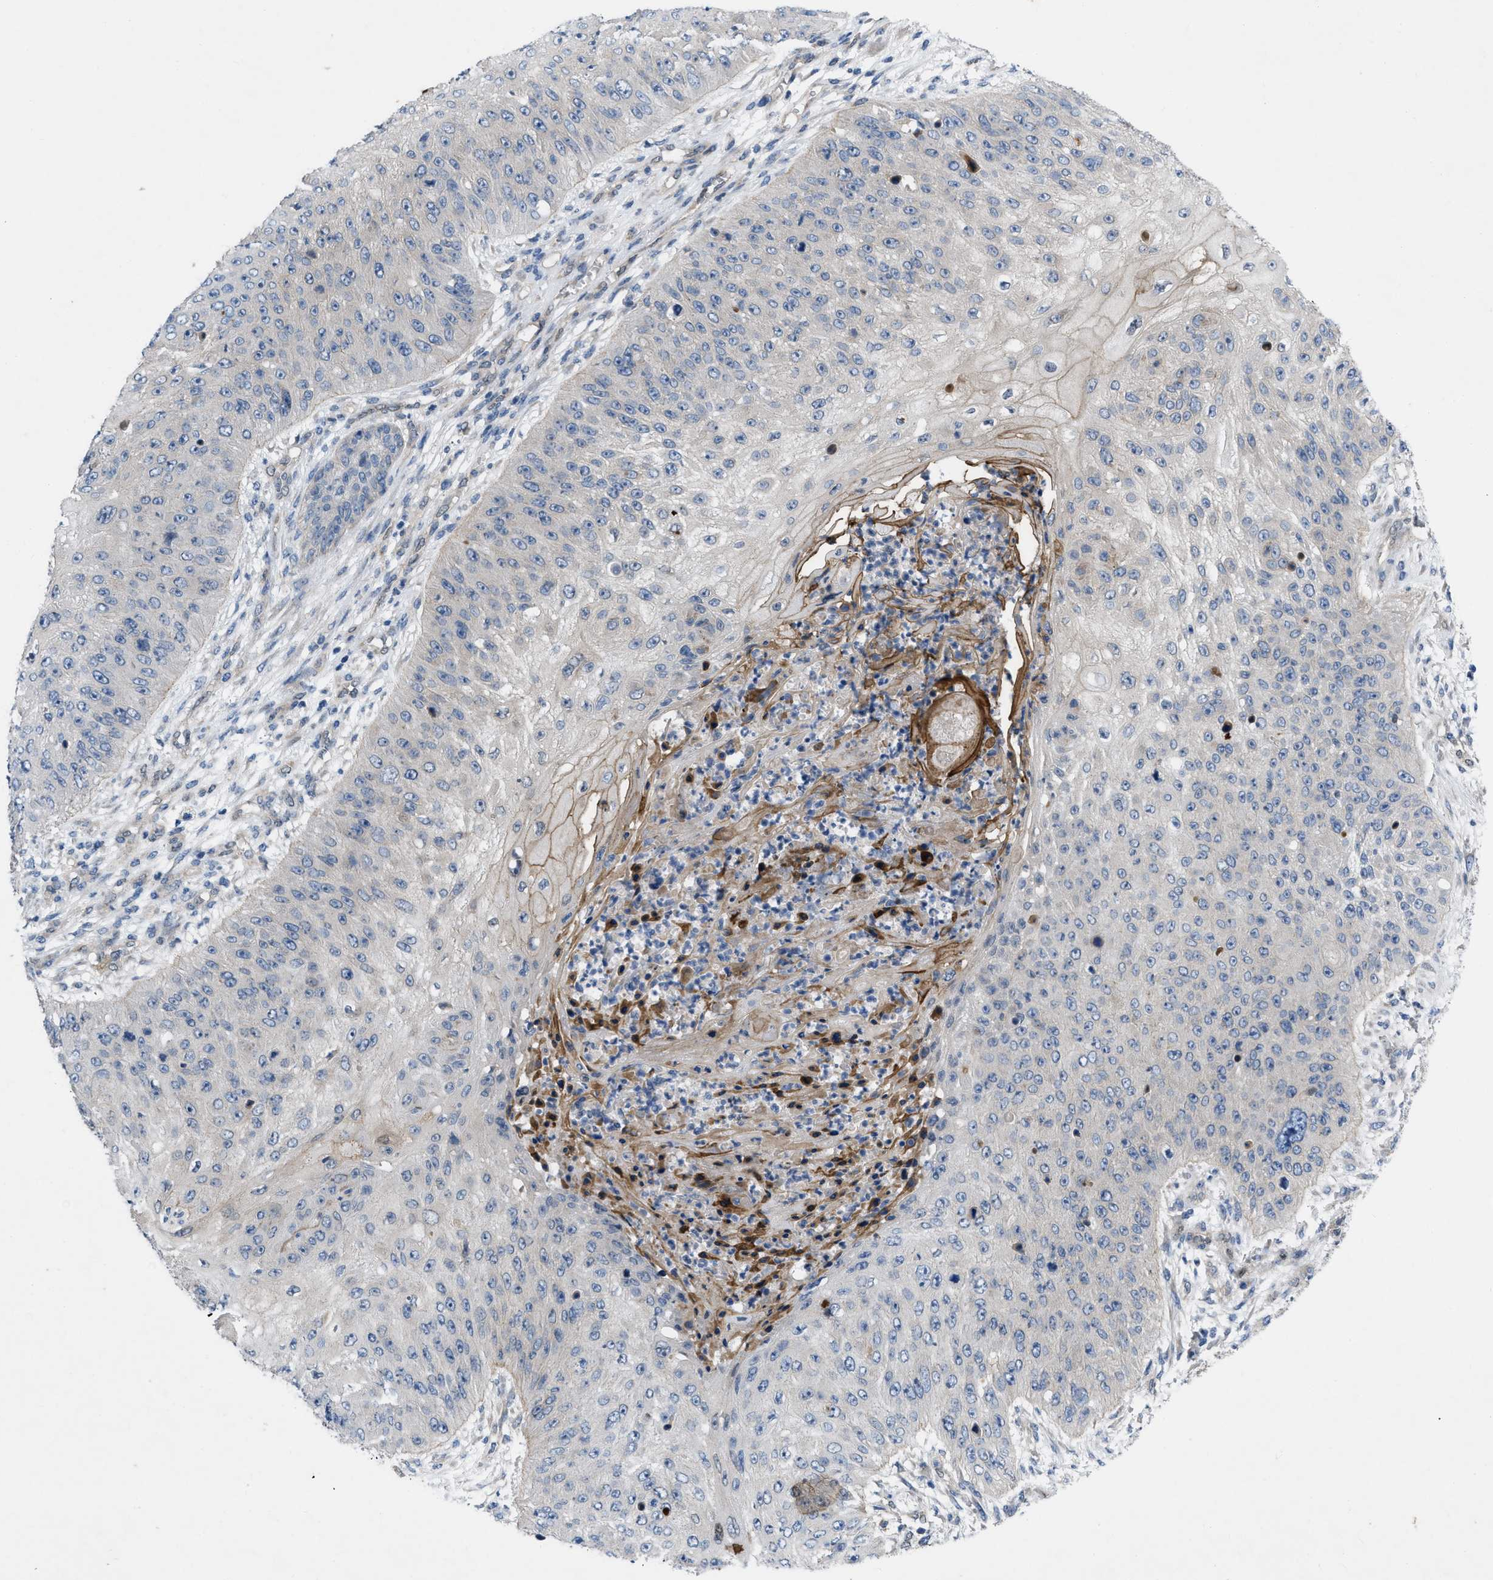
{"staining": {"intensity": "negative", "quantity": "none", "location": "none"}, "tissue": "skin cancer", "cell_type": "Tumor cells", "image_type": "cancer", "snomed": [{"axis": "morphology", "description": "Squamous cell carcinoma, NOS"}, {"axis": "topography", "description": "Skin"}], "caption": "High power microscopy photomicrograph of an immunohistochemistry (IHC) micrograph of skin cancer, revealing no significant expression in tumor cells.", "gene": "NDEL1", "patient": {"sex": "female", "age": 80}}